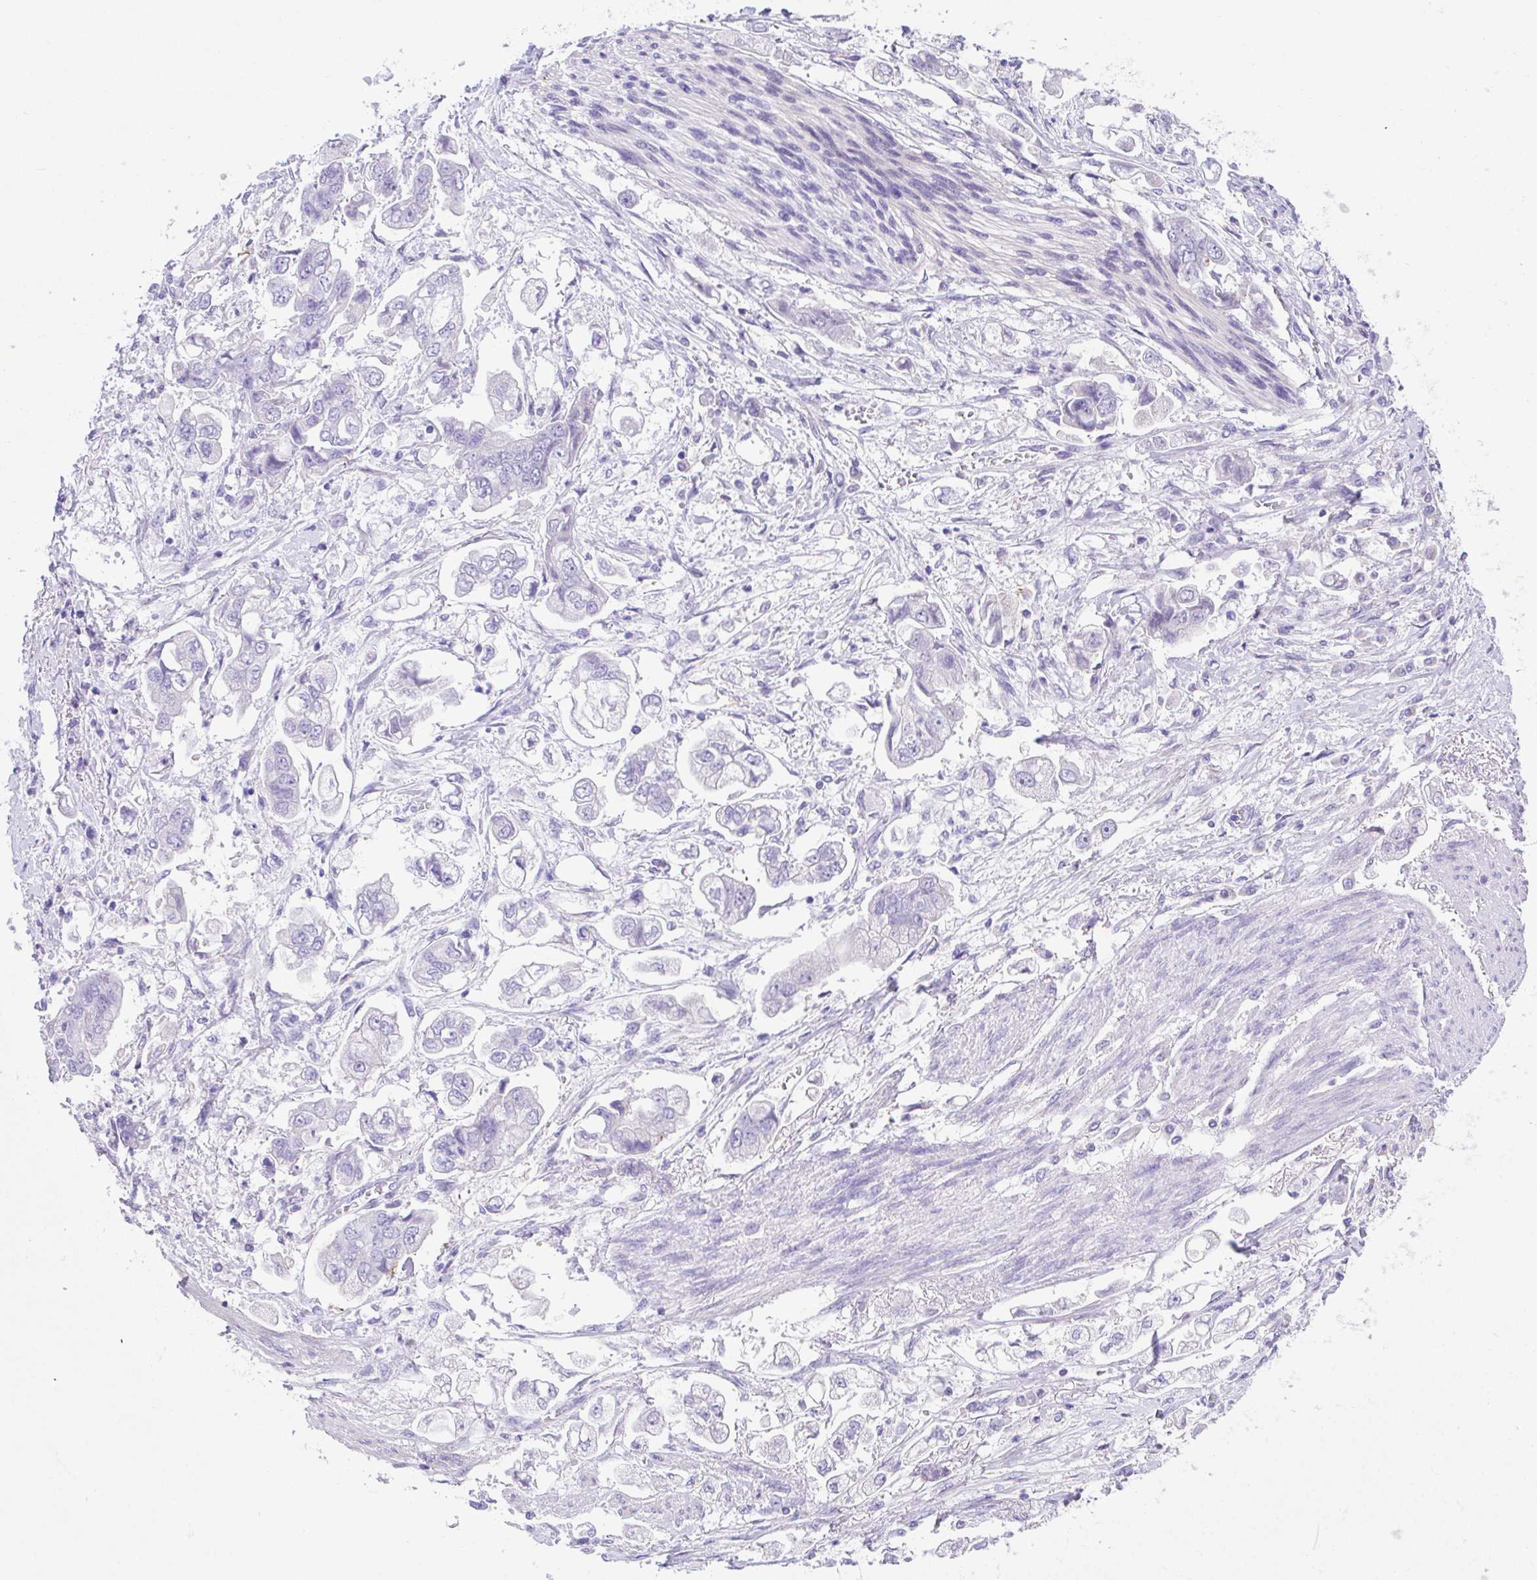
{"staining": {"intensity": "negative", "quantity": "none", "location": "none"}, "tissue": "stomach cancer", "cell_type": "Tumor cells", "image_type": "cancer", "snomed": [{"axis": "morphology", "description": "Adenocarcinoma, NOS"}, {"axis": "topography", "description": "Stomach"}], "caption": "Tumor cells show no significant protein staining in stomach cancer (adenocarcinoma).", "gene": "SLC16A6", "patient": {"sex": "male", "age": 62}}